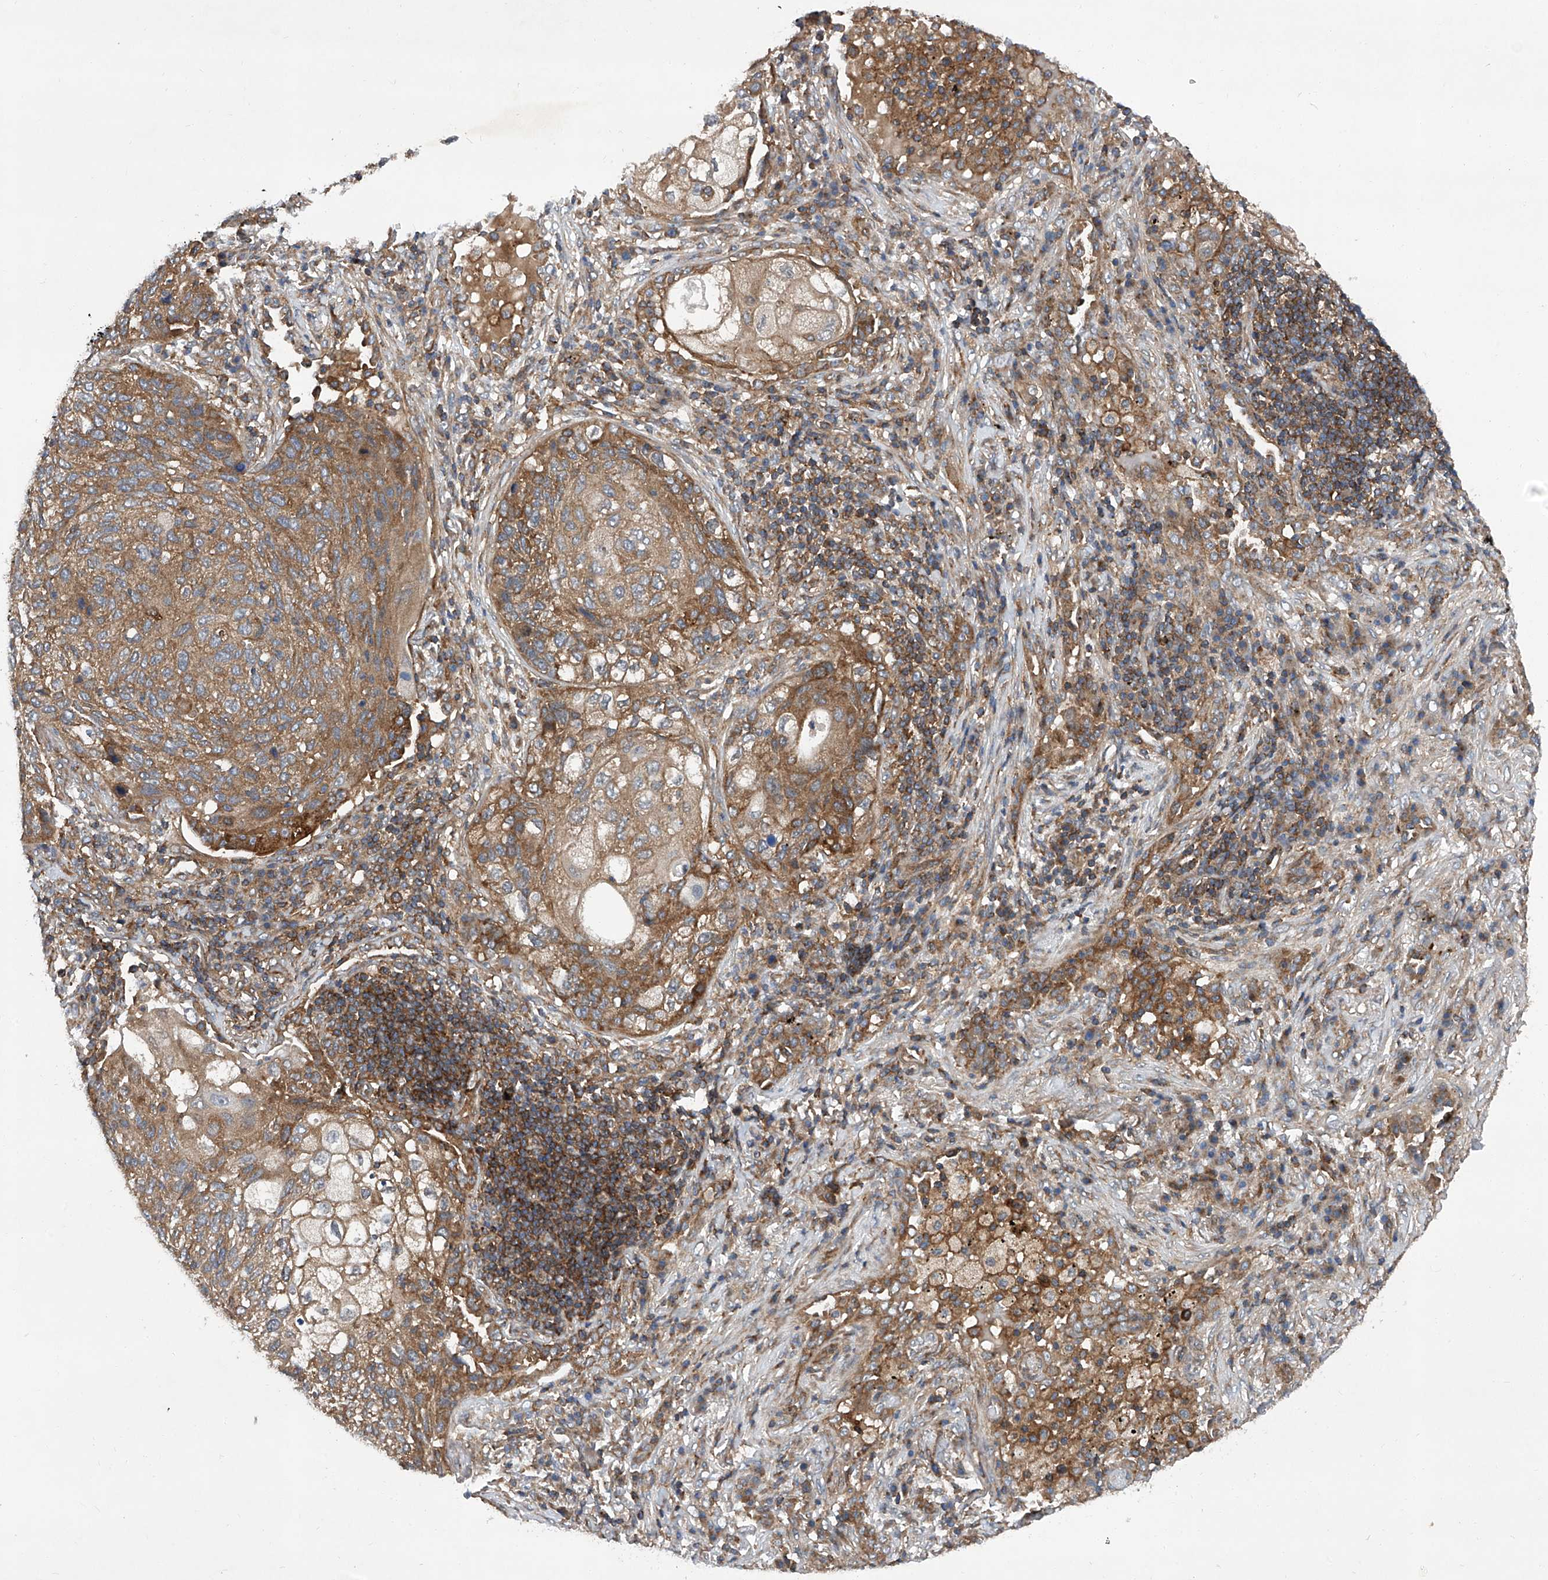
{"staining": {"intensity": "moderate", "quantity": ">75%", "location": "cytoplasmic/membranous"}, "tissue": "lung cancer", "cell_type": "Tumor cells", "image_type": "cancer", "snomed": [{"axis": "morphology", "description": "Squamous cell carcinoma, NOS"}, {"axis": "topography", "description": "Lung"}], "caption": "This image shows immunohistochemistry staining of lung cancer (squamous cell carcinoma), with medium moderate cytoplasmic/membranous staining in about >75% of tumor cells.", "gene": "SMAP1", "patient": {"sex": "female", "age": 63}}